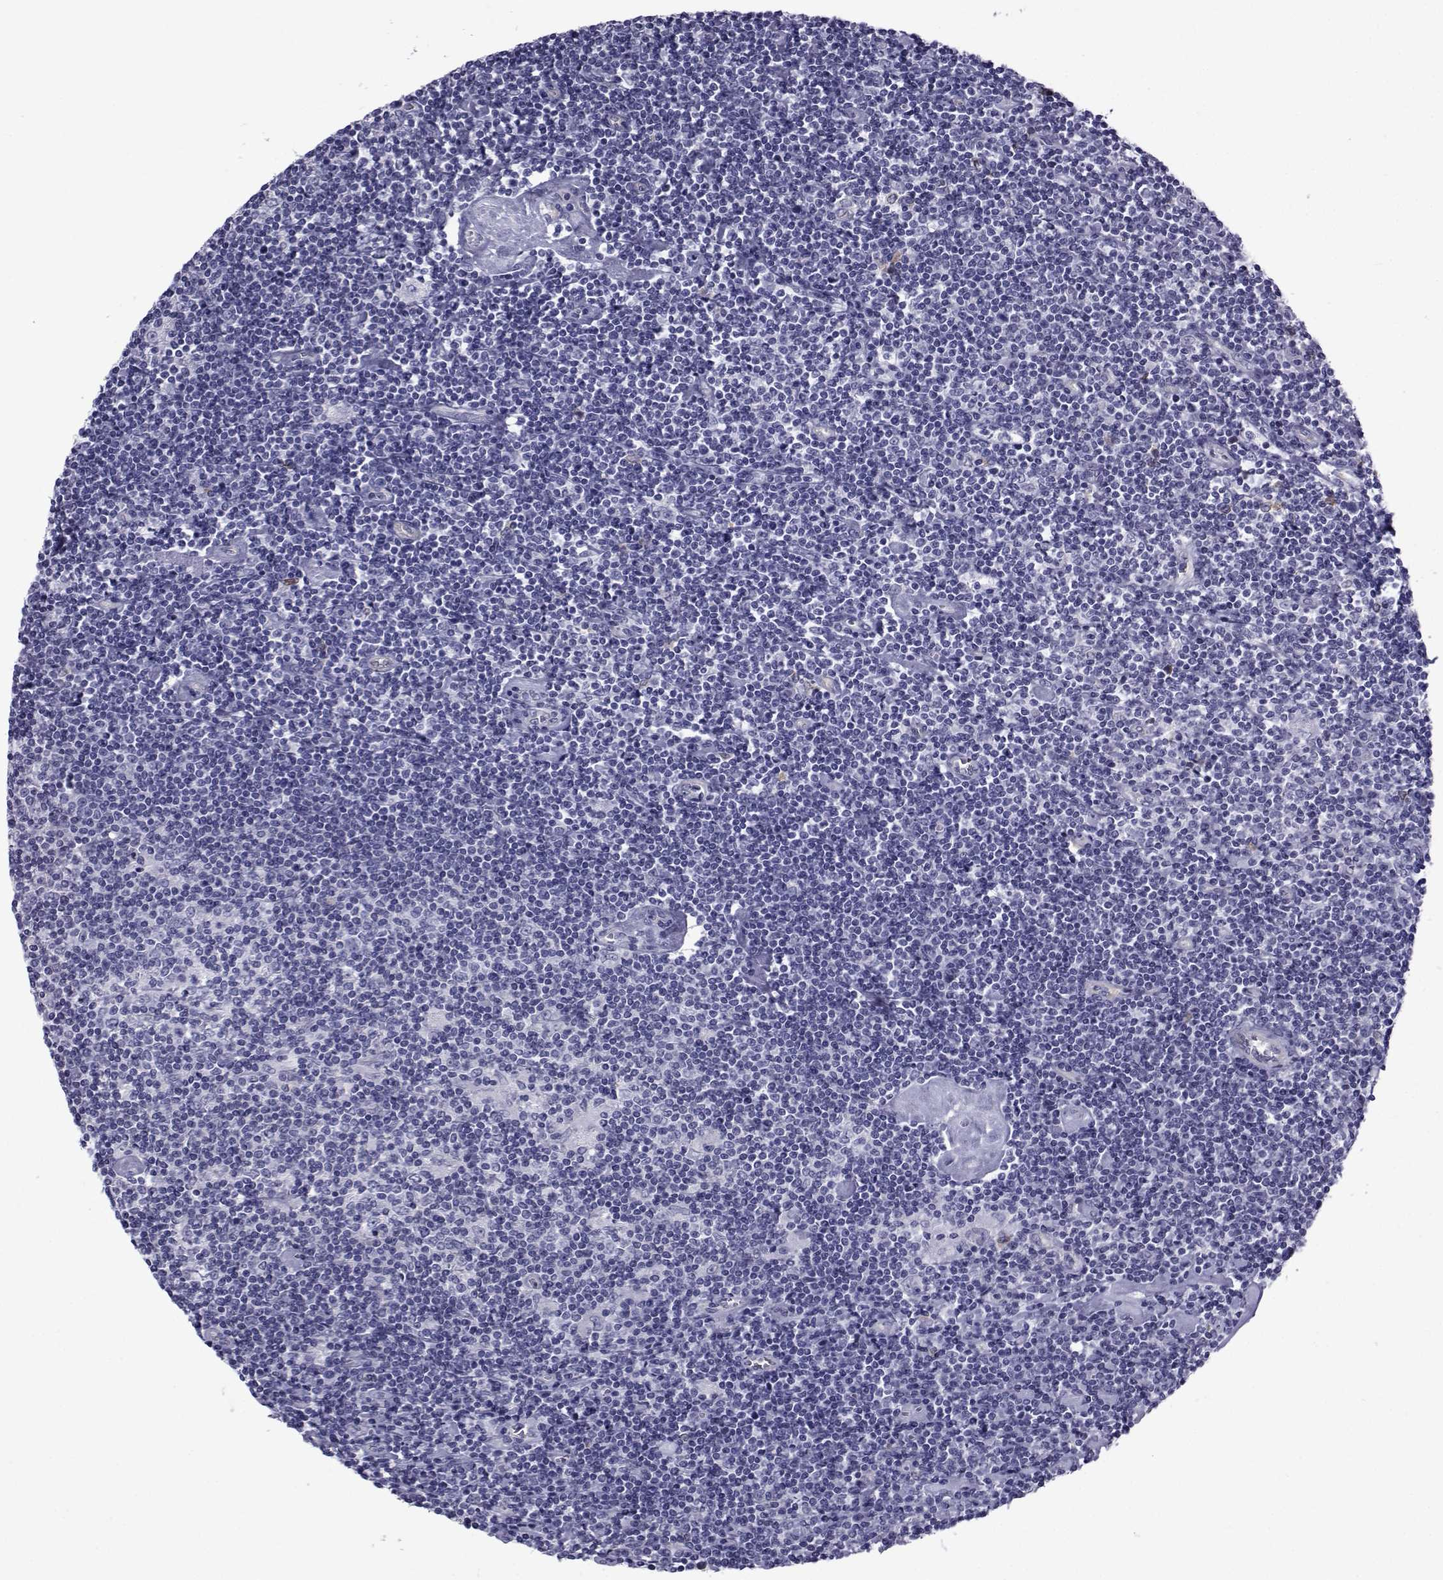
{"staining": {"intensity": "negative", "quantity": "none", "location": "none"}, "tissue": "lymphoma", "cell_type": "Tumor cells", "image_type": "cancer", "snomed": [{"axis": "morphology", "description": "Hodgkin's disease, NOS"}, {"axis": "topography", "description": "Lymph node"}], "caption": "Immunohistochemistry (IHC) of lymphoma demonstrates no positivity in tumor cells.", "gene": "COL22A1", "patient": {"sex": "male", "age": 40}}